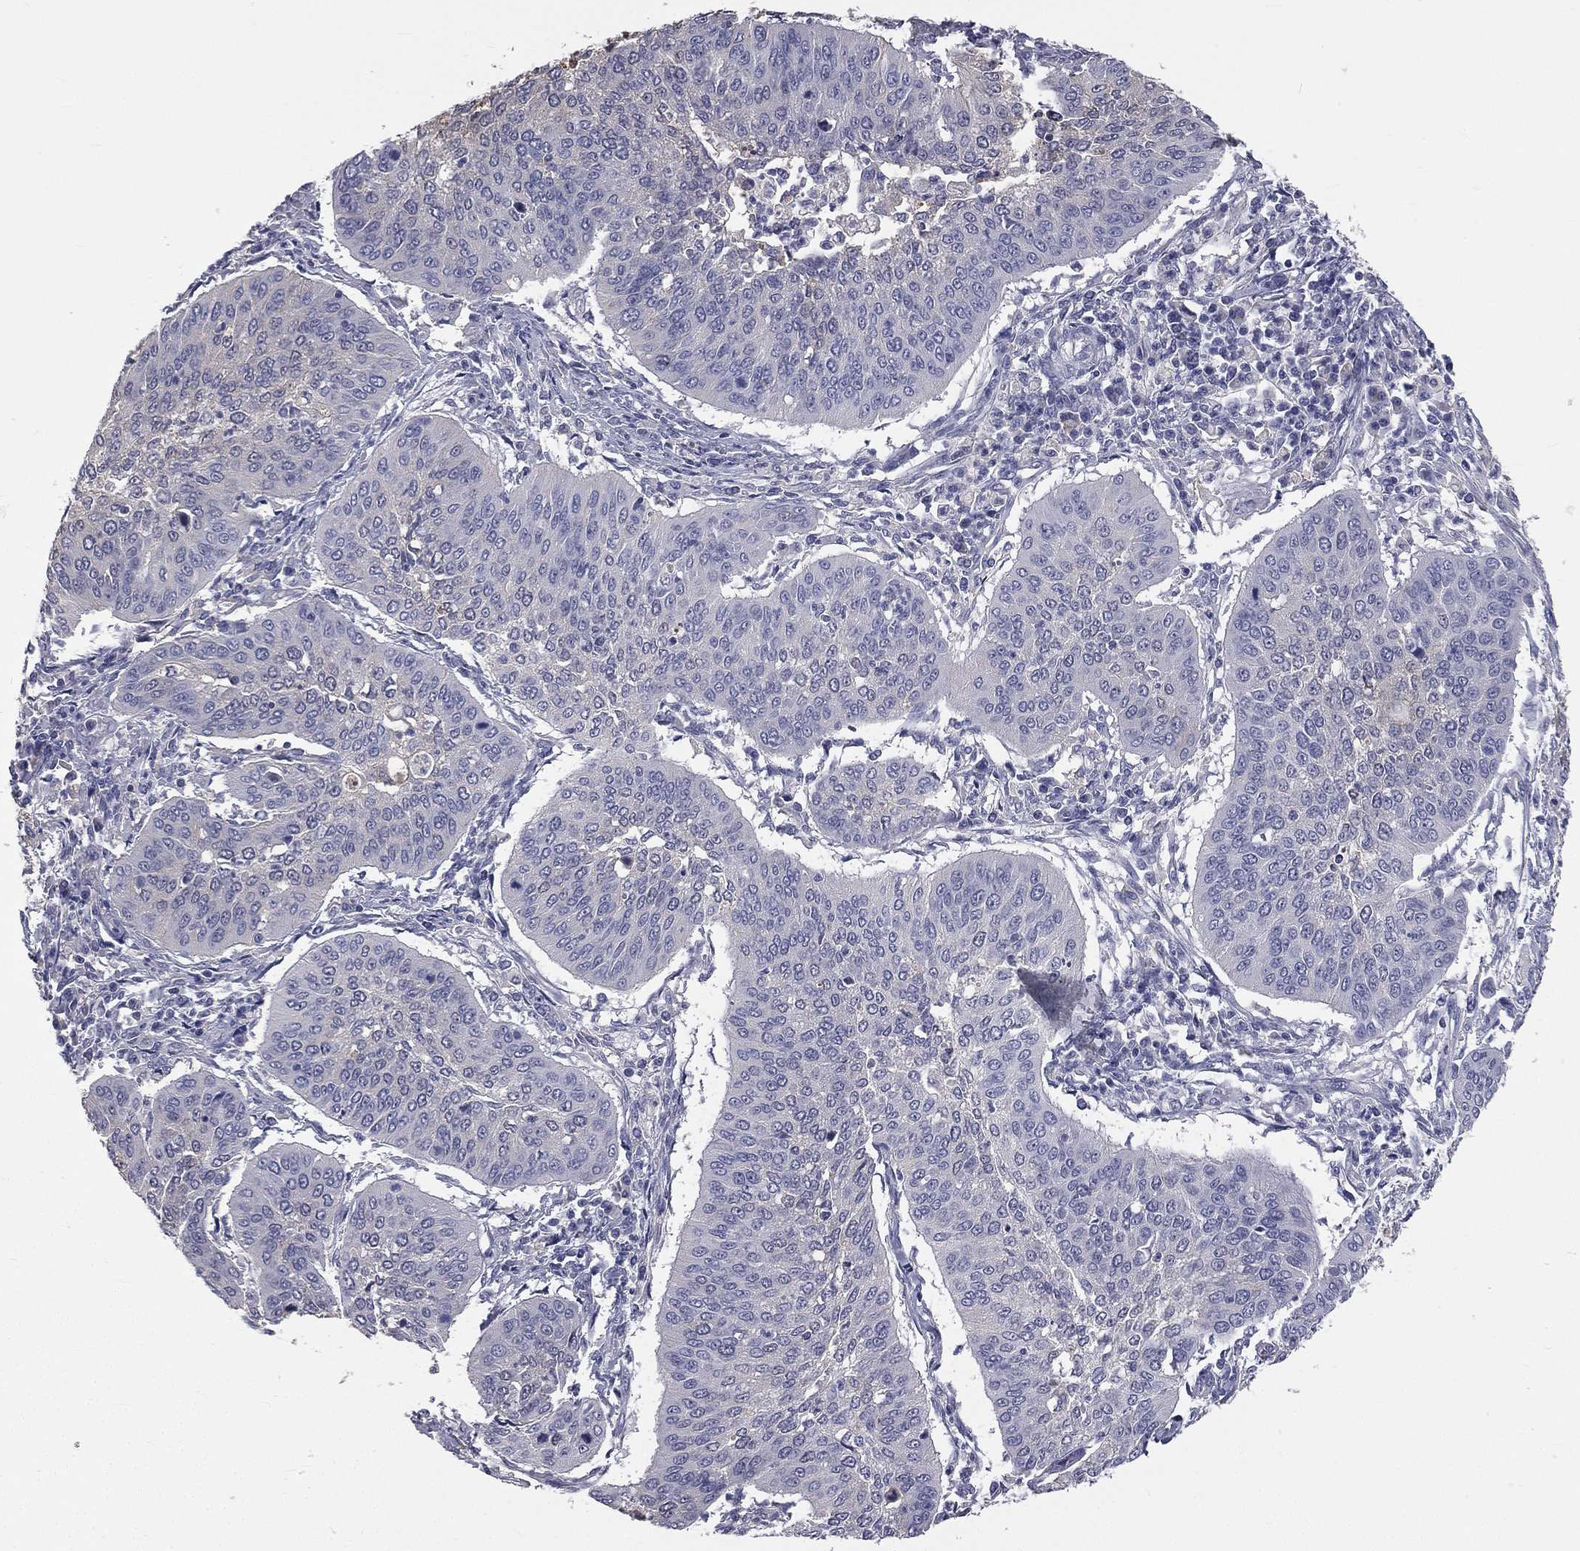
{"staining": {"intensity": "negative", "quantity": "none", "location": "none"}, "tissue": "cervical cancer", "cell_type": "Tumor cells", "image_type": "cancer", "snomed": [{"axis": "morphology", "description": "Normal tissue, NOS"}, {"axis": "morphology", "description": "Squamous cell carcinoma, NOS"}, {"axis": "topography", "description": "Cervix"}], "caption": "Immunohistochemical staining of human squamous cell carcinoma (cervical) displays no significant positivity in tumor cells. The staining was performed using DAB to visualize the protein expression in brown, while the nuclei were stained in blue with hematoxylin (Magnification: 20x).", "gene": "MUC13", "patient": {"sex": "female", "age": 39}}